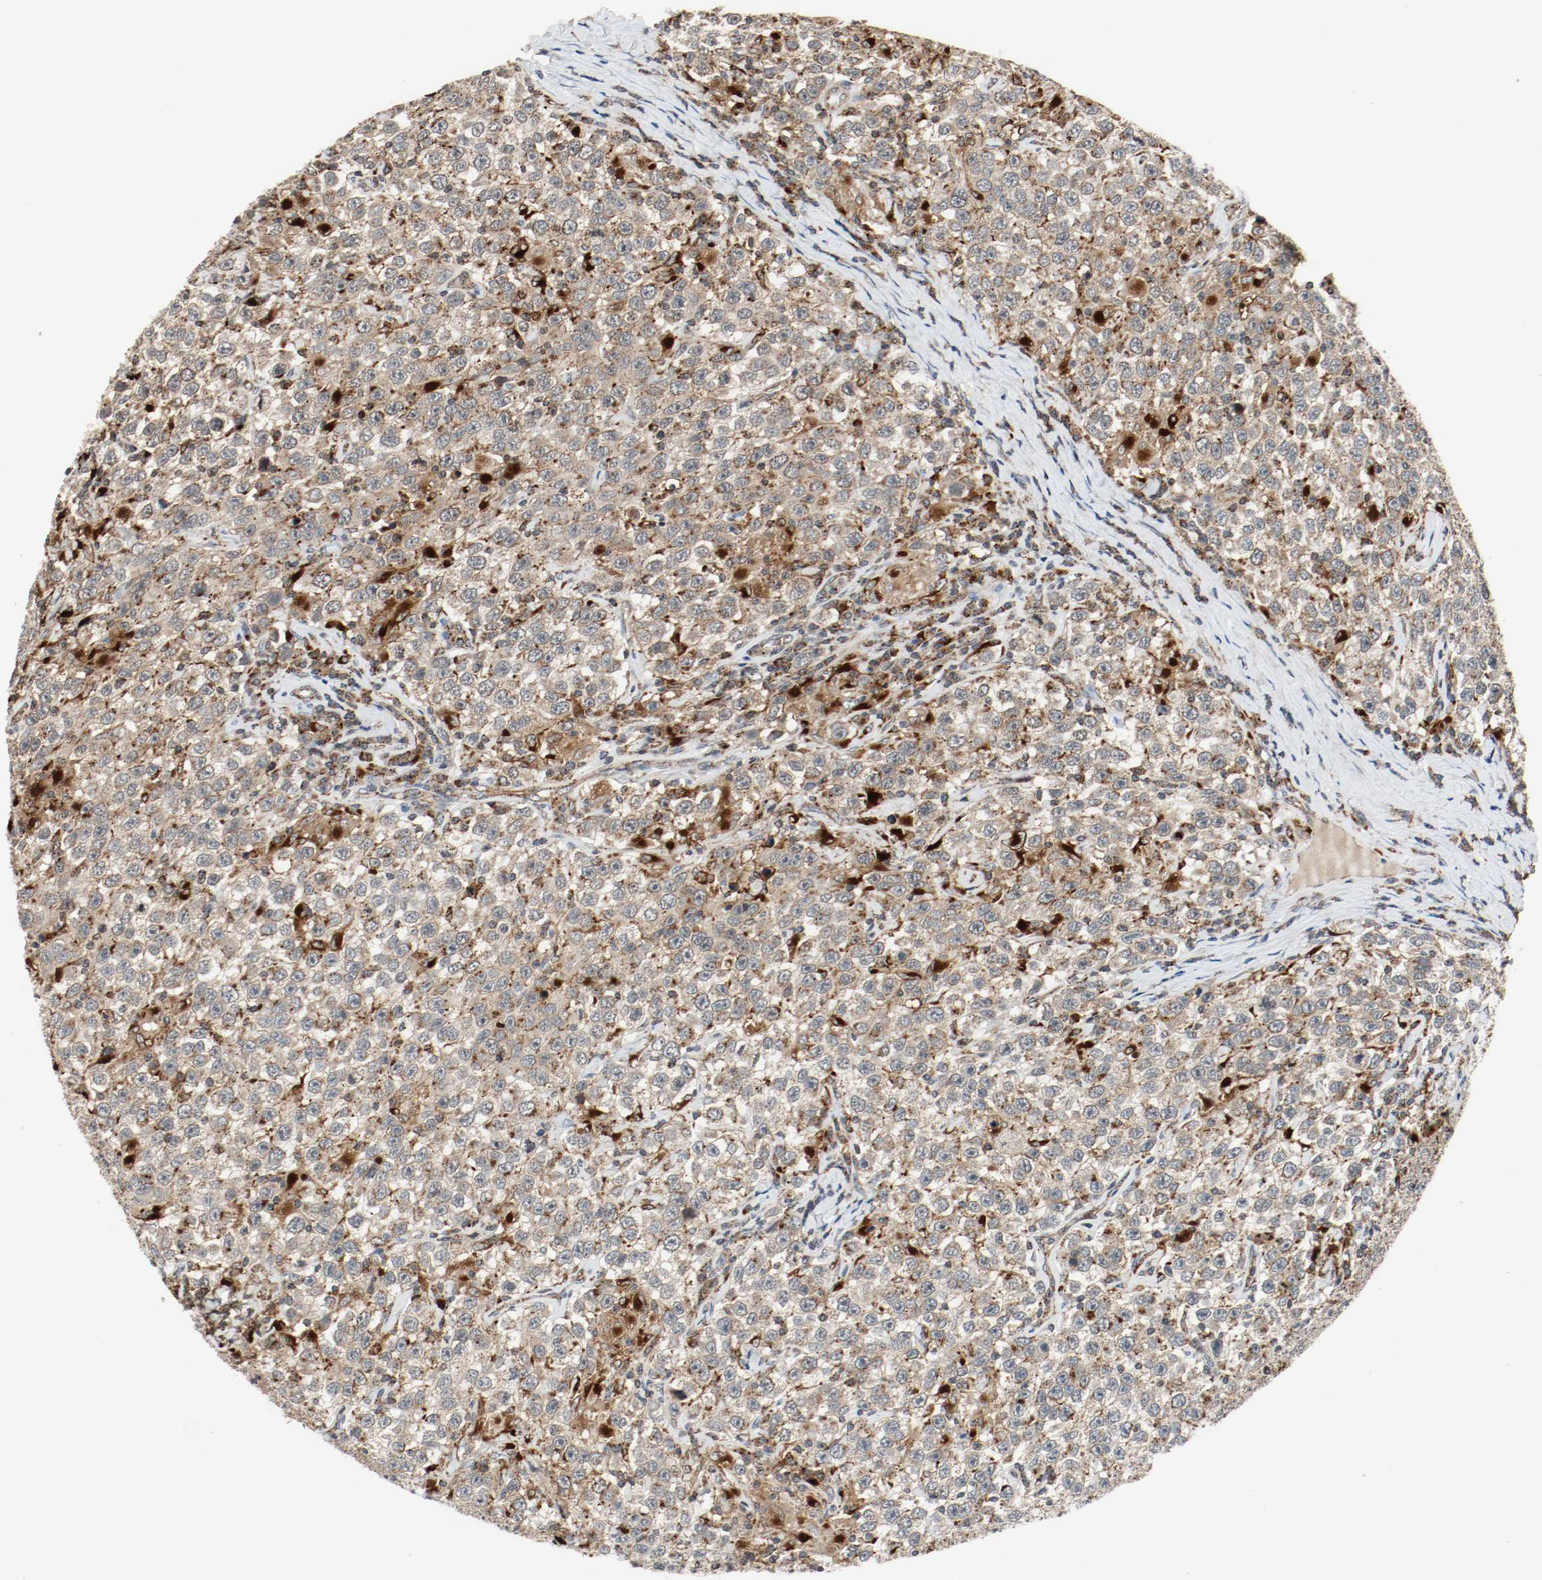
{"staining": {"intensity": "moderate", "quantity": ">75%", "location": "cytoplasmic/membranous"}, "tissue": "testis cancer", "cell_type": "Tumor cells", "image_type": "cancer", "snomed": [{"axis": "morphology", "description": "Seminoma, NOS"}, {"axis": "topography", "description": "Testis"}], "caption": "IHC histopathology image of human seminoma (testis) stained for a protein (brown), which exhibits medium levels of moderate cytoplasmic/membranous expression in about >75% of tumor cells.", "gene": "LAMP2", "patient": {"sex": "male", "age": 41}}